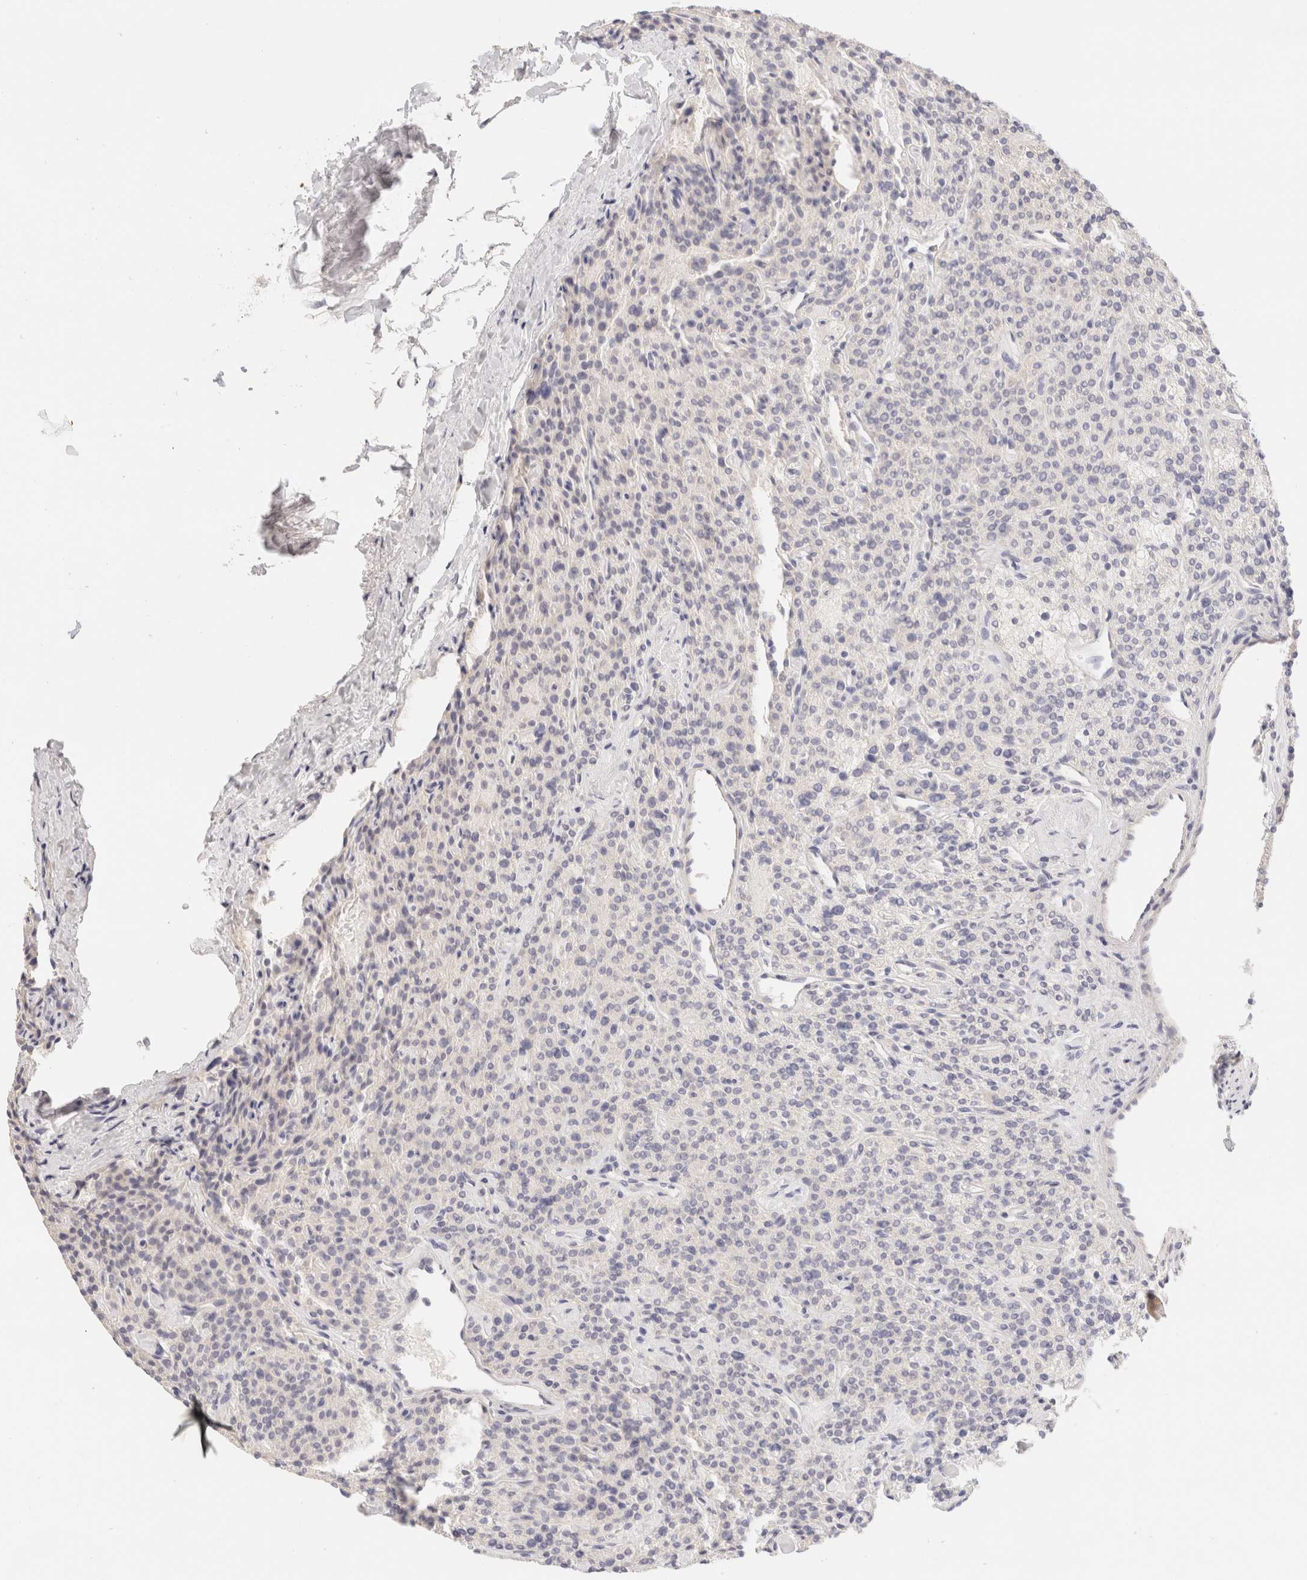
{"staining": {"intensity": "negative", "quantity": "none", "location": "none"}, "tissue": "parathyroid gland", "cell_type": "Glandular cells", "image_type": "normal", "snomed": [{"axis": "morphology", "description": "Normal tissue, NOS"}, {"axis": "topography", "description": "Parathyroid gland"}], "caption": "DAB immunohistochemical staining of benign human parathyroid gland demonstrates no significant positivity in glandular cells.", "gene": "SCGB2A2", "patient": {"sex": "male", "age": 46}}